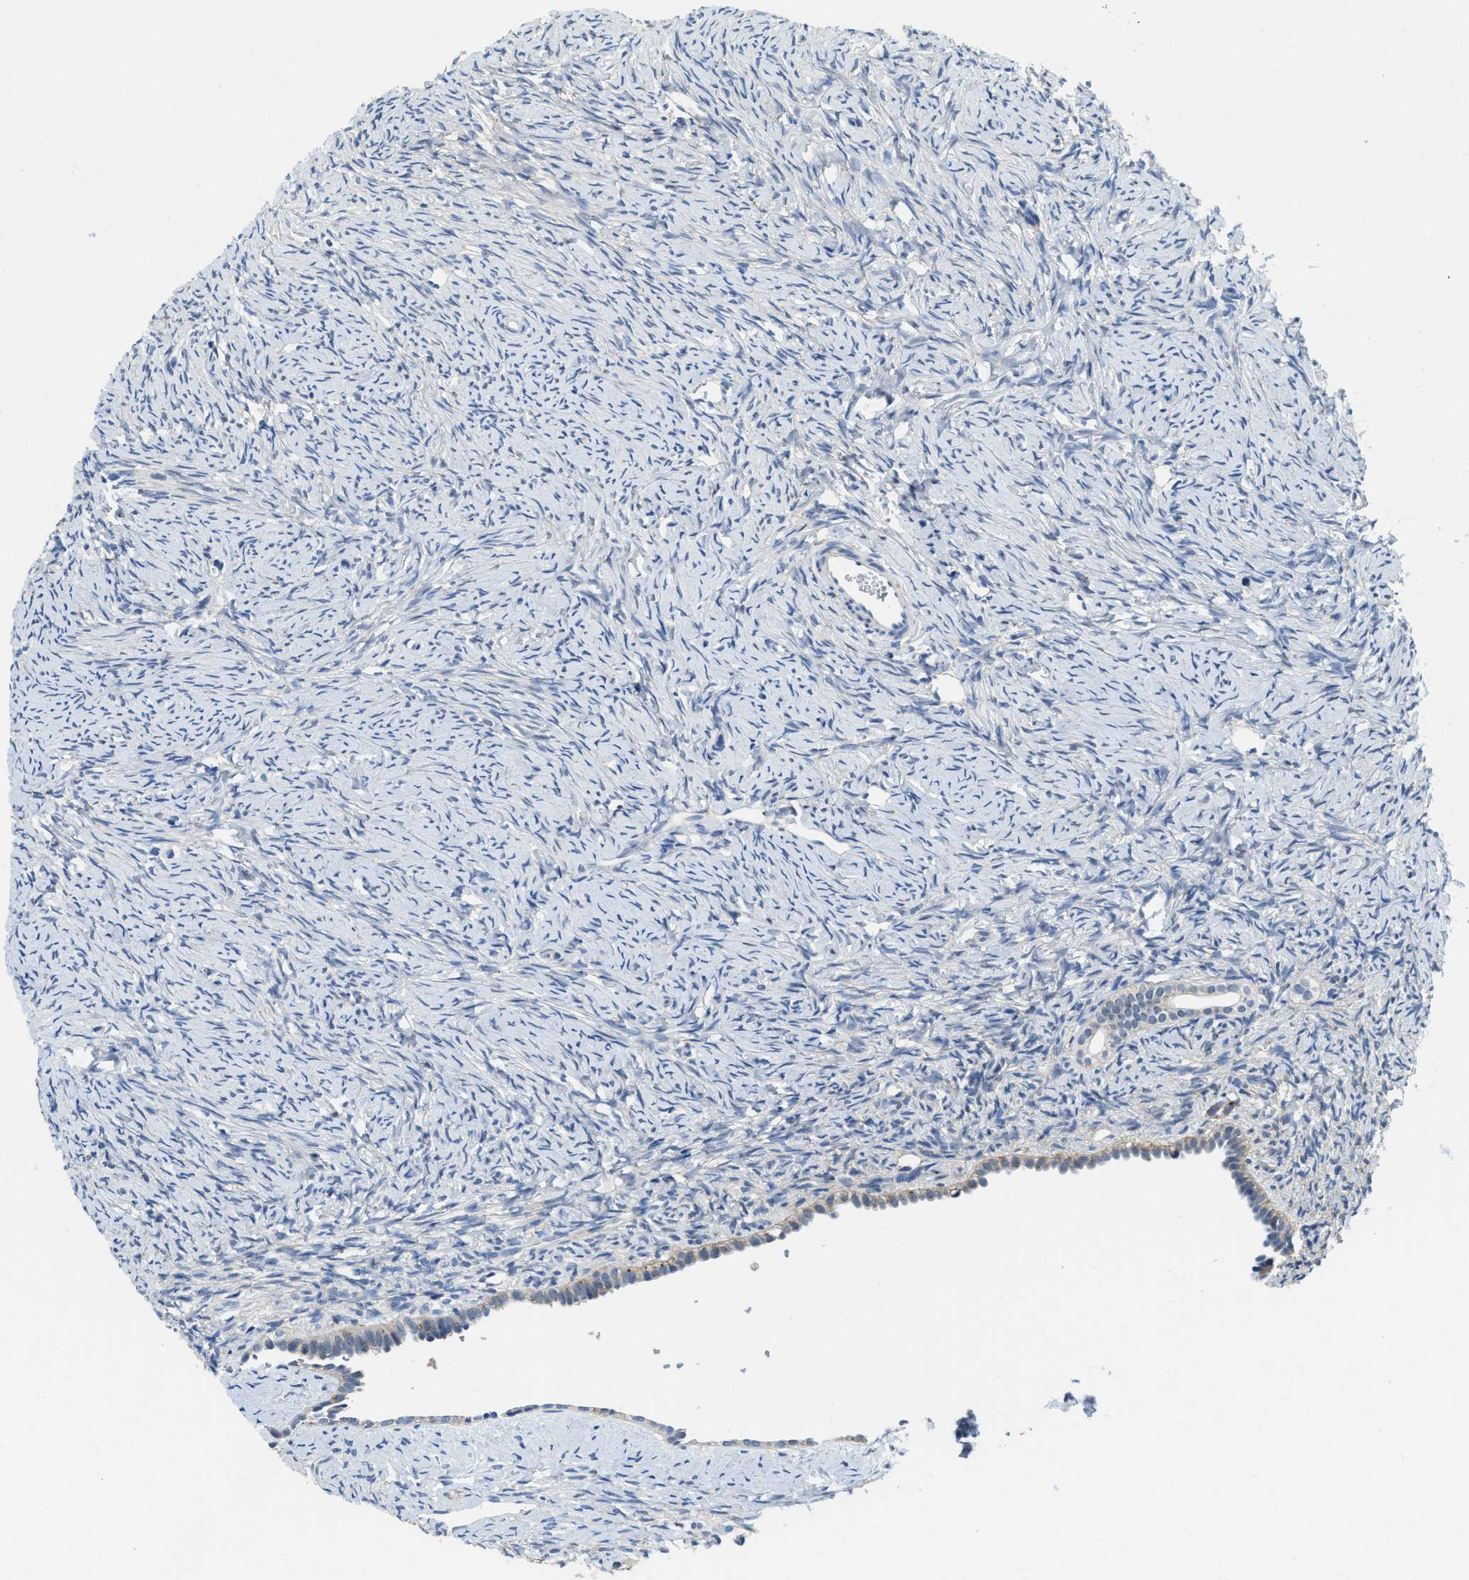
{"staining": {"intensity": "negative", "quantity": "none", "location": "none"}, "tissue": "ovary", "cell_type": "Ovarian stroma cells", "image_type": "normal", "snomed": [{"axis": "morphology", "description": "Normal tissue, NOS"}, {"axis": "topography", "description": "Ovary"}], "caption": "Ovarian stroma cells show no significant expression in unremarkable ovary.", "gene": "TSPAN3", "patient": {"sex": "female", "age": 33}}